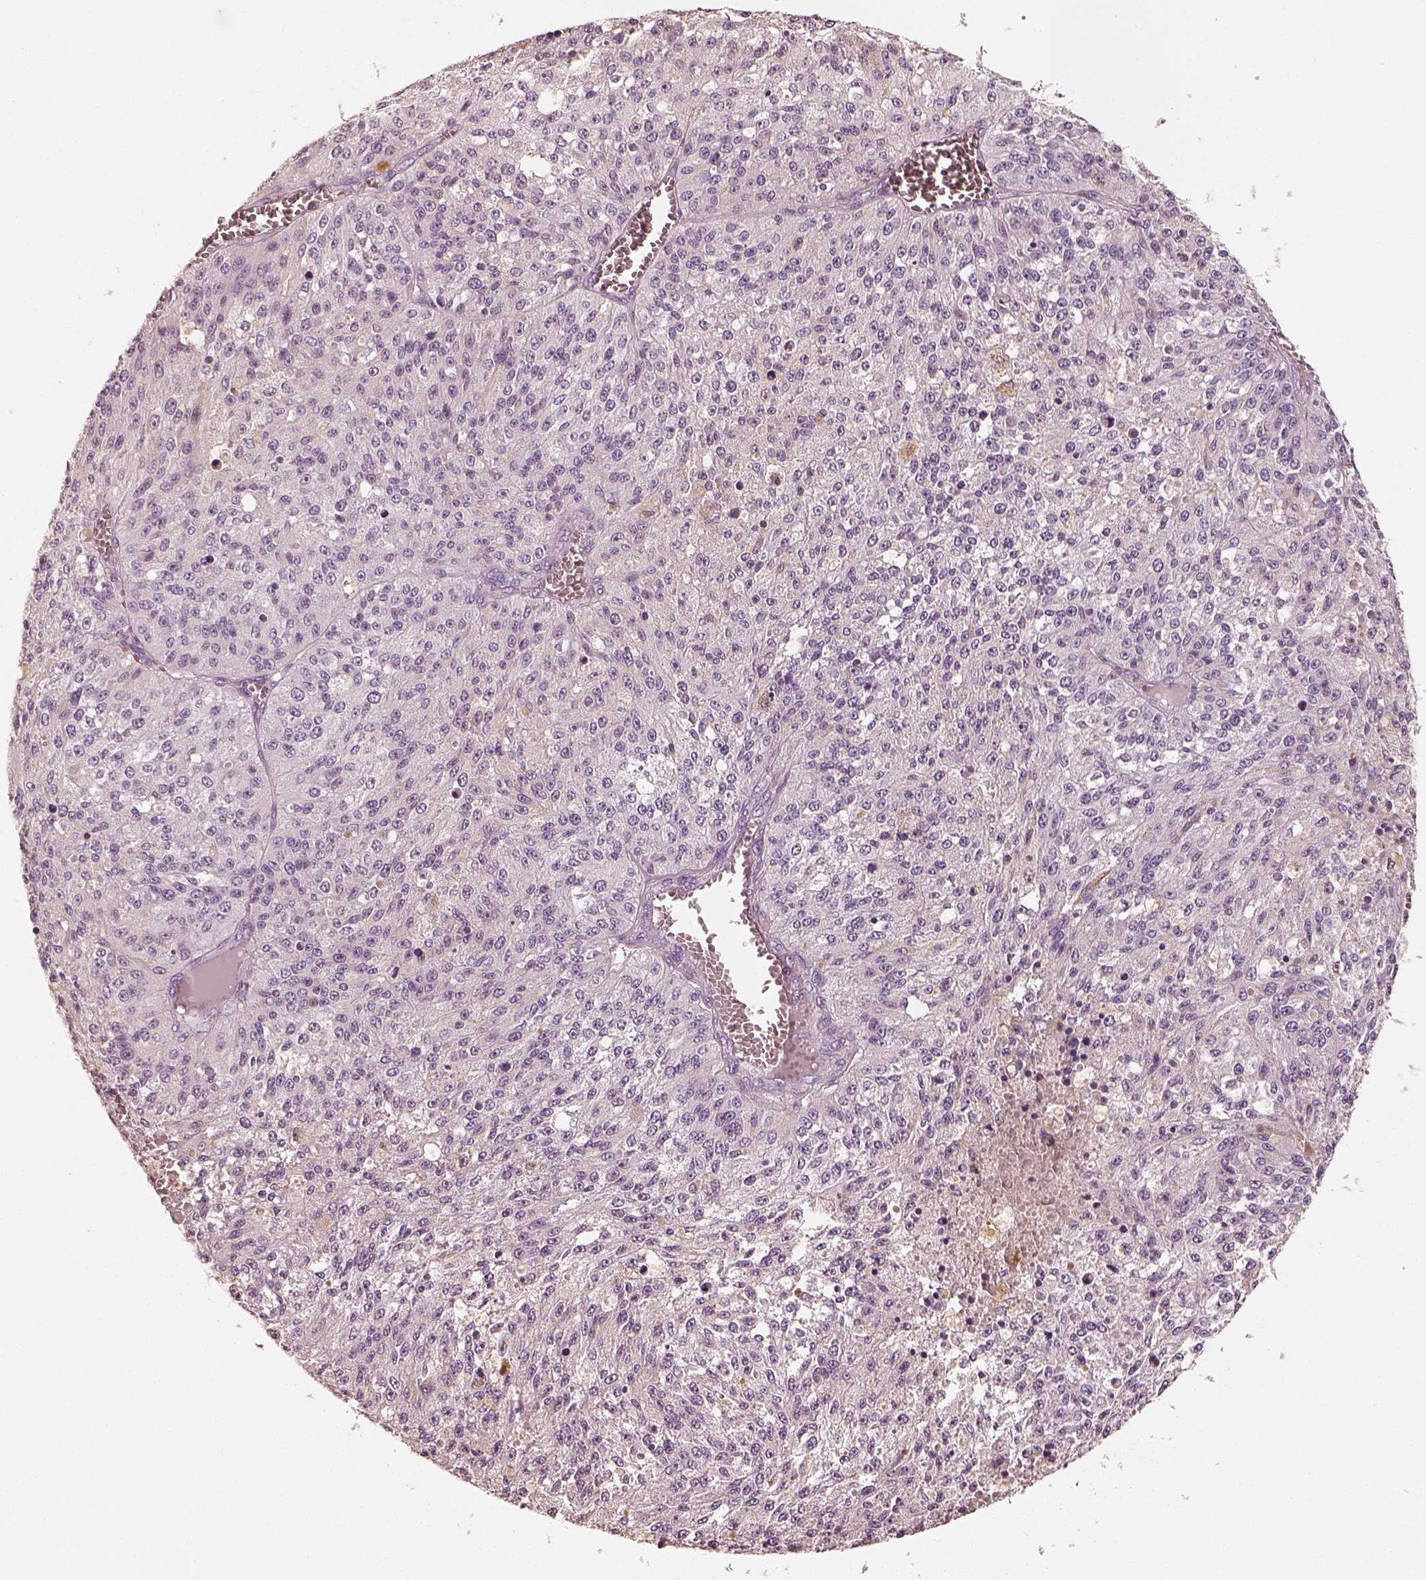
{"staining": {"intensity": "negative", "quantity": "none", "location": "none"}, "tissue": "melanoma", "cell_type": "Tumor cells", "image_type": "cancer", "snomed": [{"axis": "morphology", "description": "Malignant melanoma, Metastatic site"}, {"axis": "topography", "description": "Lymph node"}], "caption": "Immunohistochemistry (IHC) of human melanoma exhibits no positivity in tumor cells. (IHC, brightfield microscopy, high magnification).", "gene": "RS1", "patient": {"sex": "female", "age": 64}}